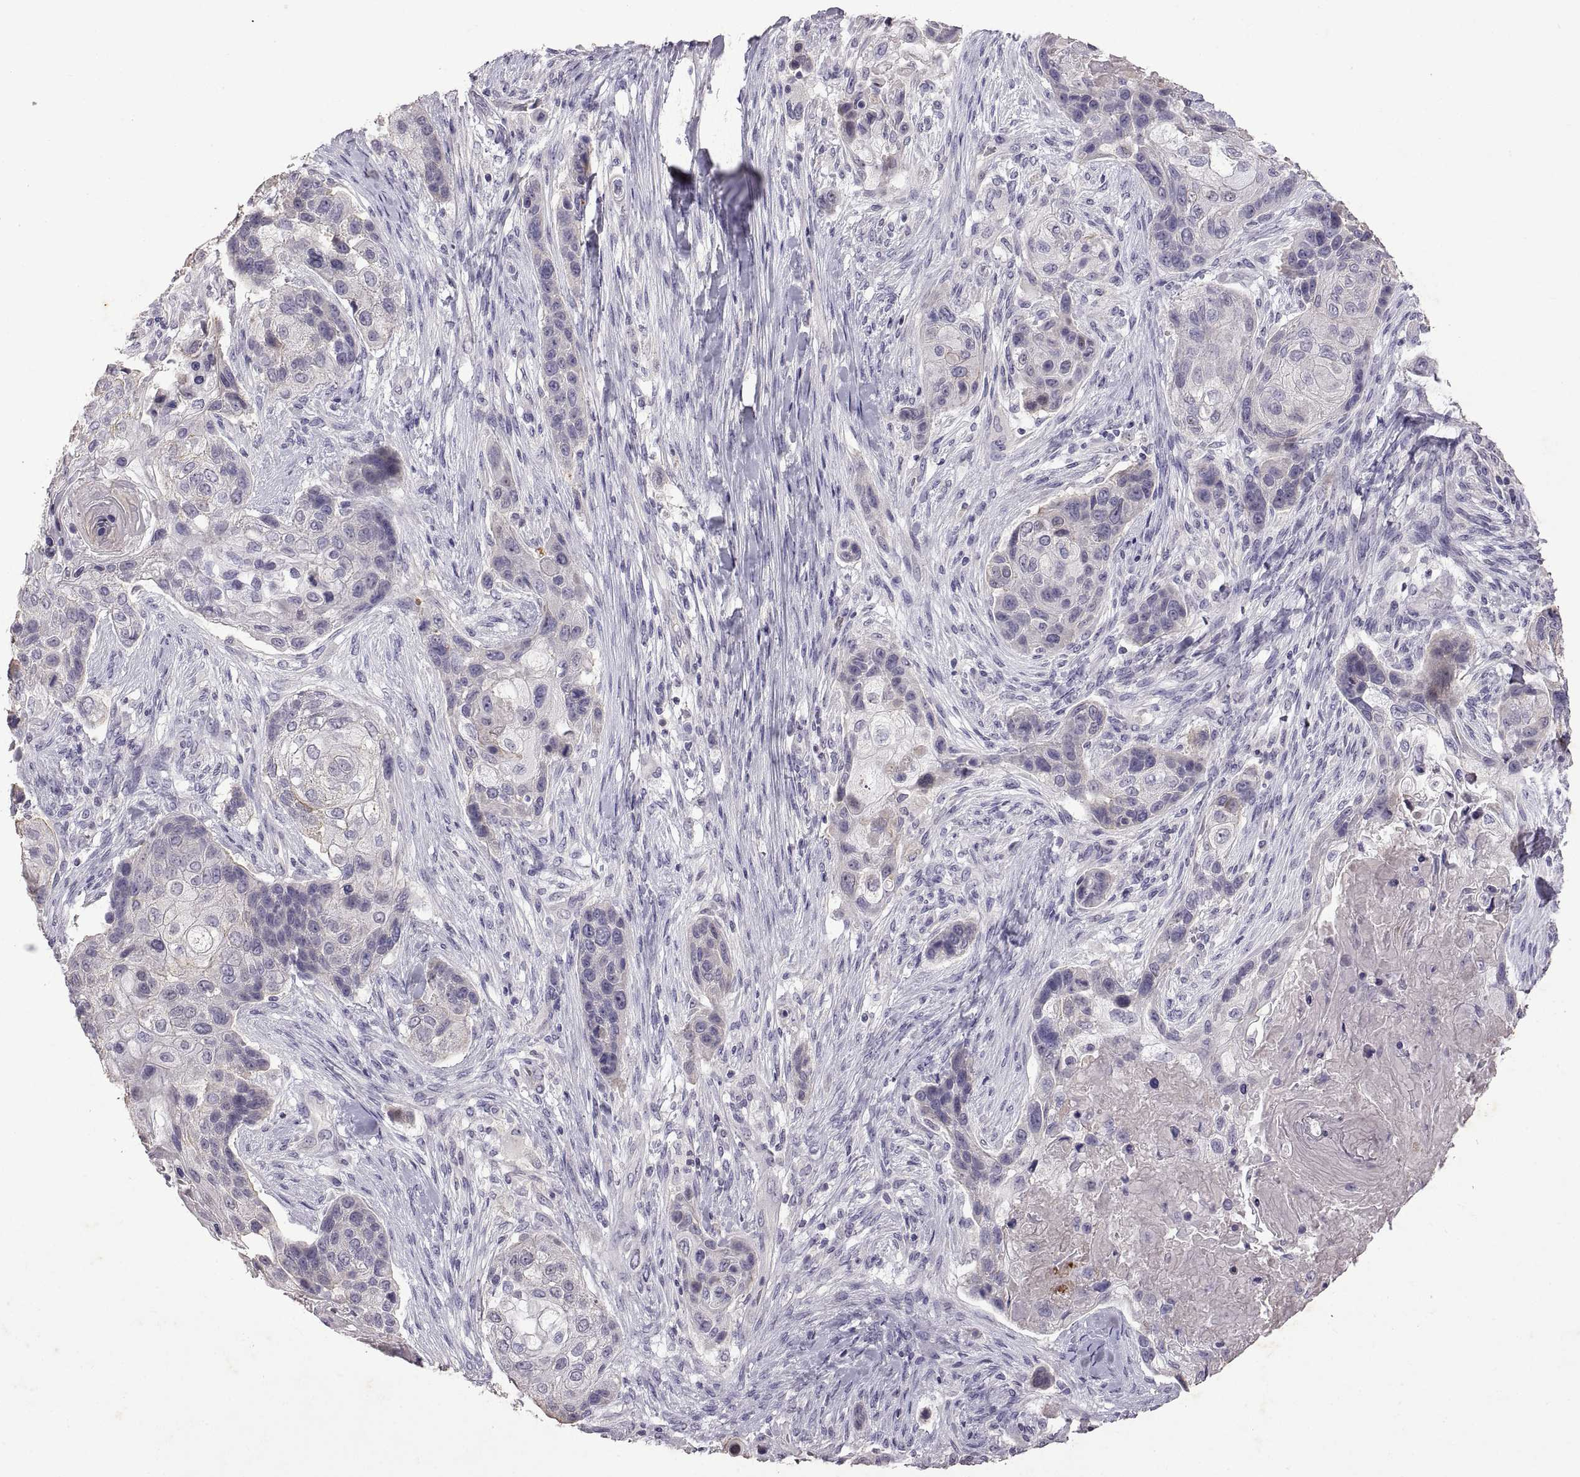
{"staining": {"intensity": "negative", "quantity": "none", "location": "none"}, "tissue": "lung cancer", "cell_type": "Tumor cells", "image_type": "cancer", "snomed": [{"axis": "morphology", "description": "Squamous cell carcinoma, NOS"}, {"axis": "topography", "description": "Lung"}], "caption": "Tumor cells show no significant protein expression in lung cancer (squamous cell carcinoma).", "gene": "DEFB136", "patient": {"sex": "male", "age": 69}}